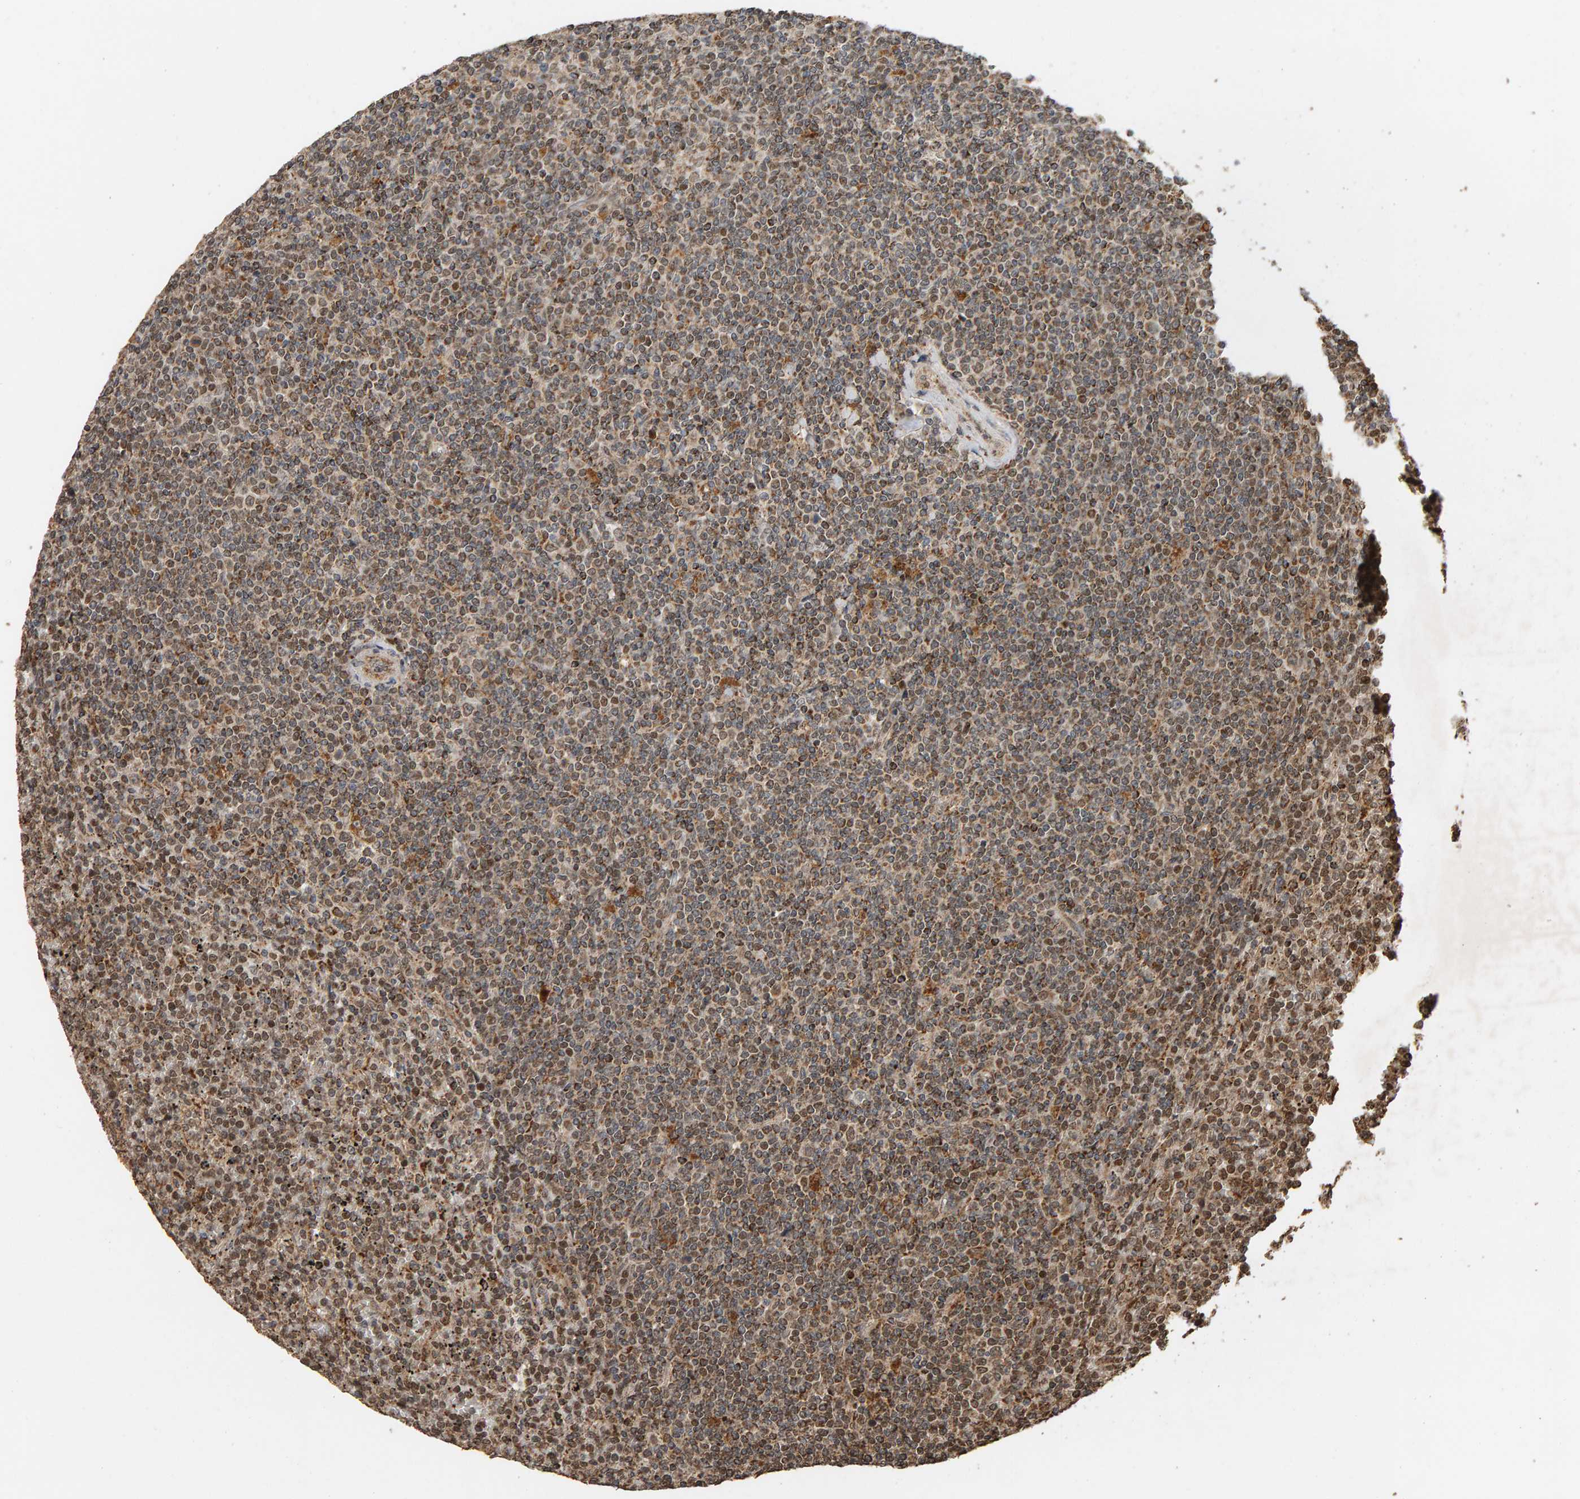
{"staining": {"intensity": "moderate", "quantity": ">75%", "location": "nuclear"}, "tissue": "lymphoma", "cell_type": "Tumor cells", "image_type": "cancer", "snomed": [{"axis": "morphology", "description": "Malignant lymphoma, non-Hodgkin's type, Low grade"}, {"axis": "topography", "description": "Spleen"}], "caption": "Low-grade malignant lymphoma, non-Hodgkin's type was stained to show a protein in brown. There is medium levels of moderate nuclear expression in approximately >75% of tumor cells.", "gene": "GSTK1", "patient": {"sex": "female", "age": 19}}